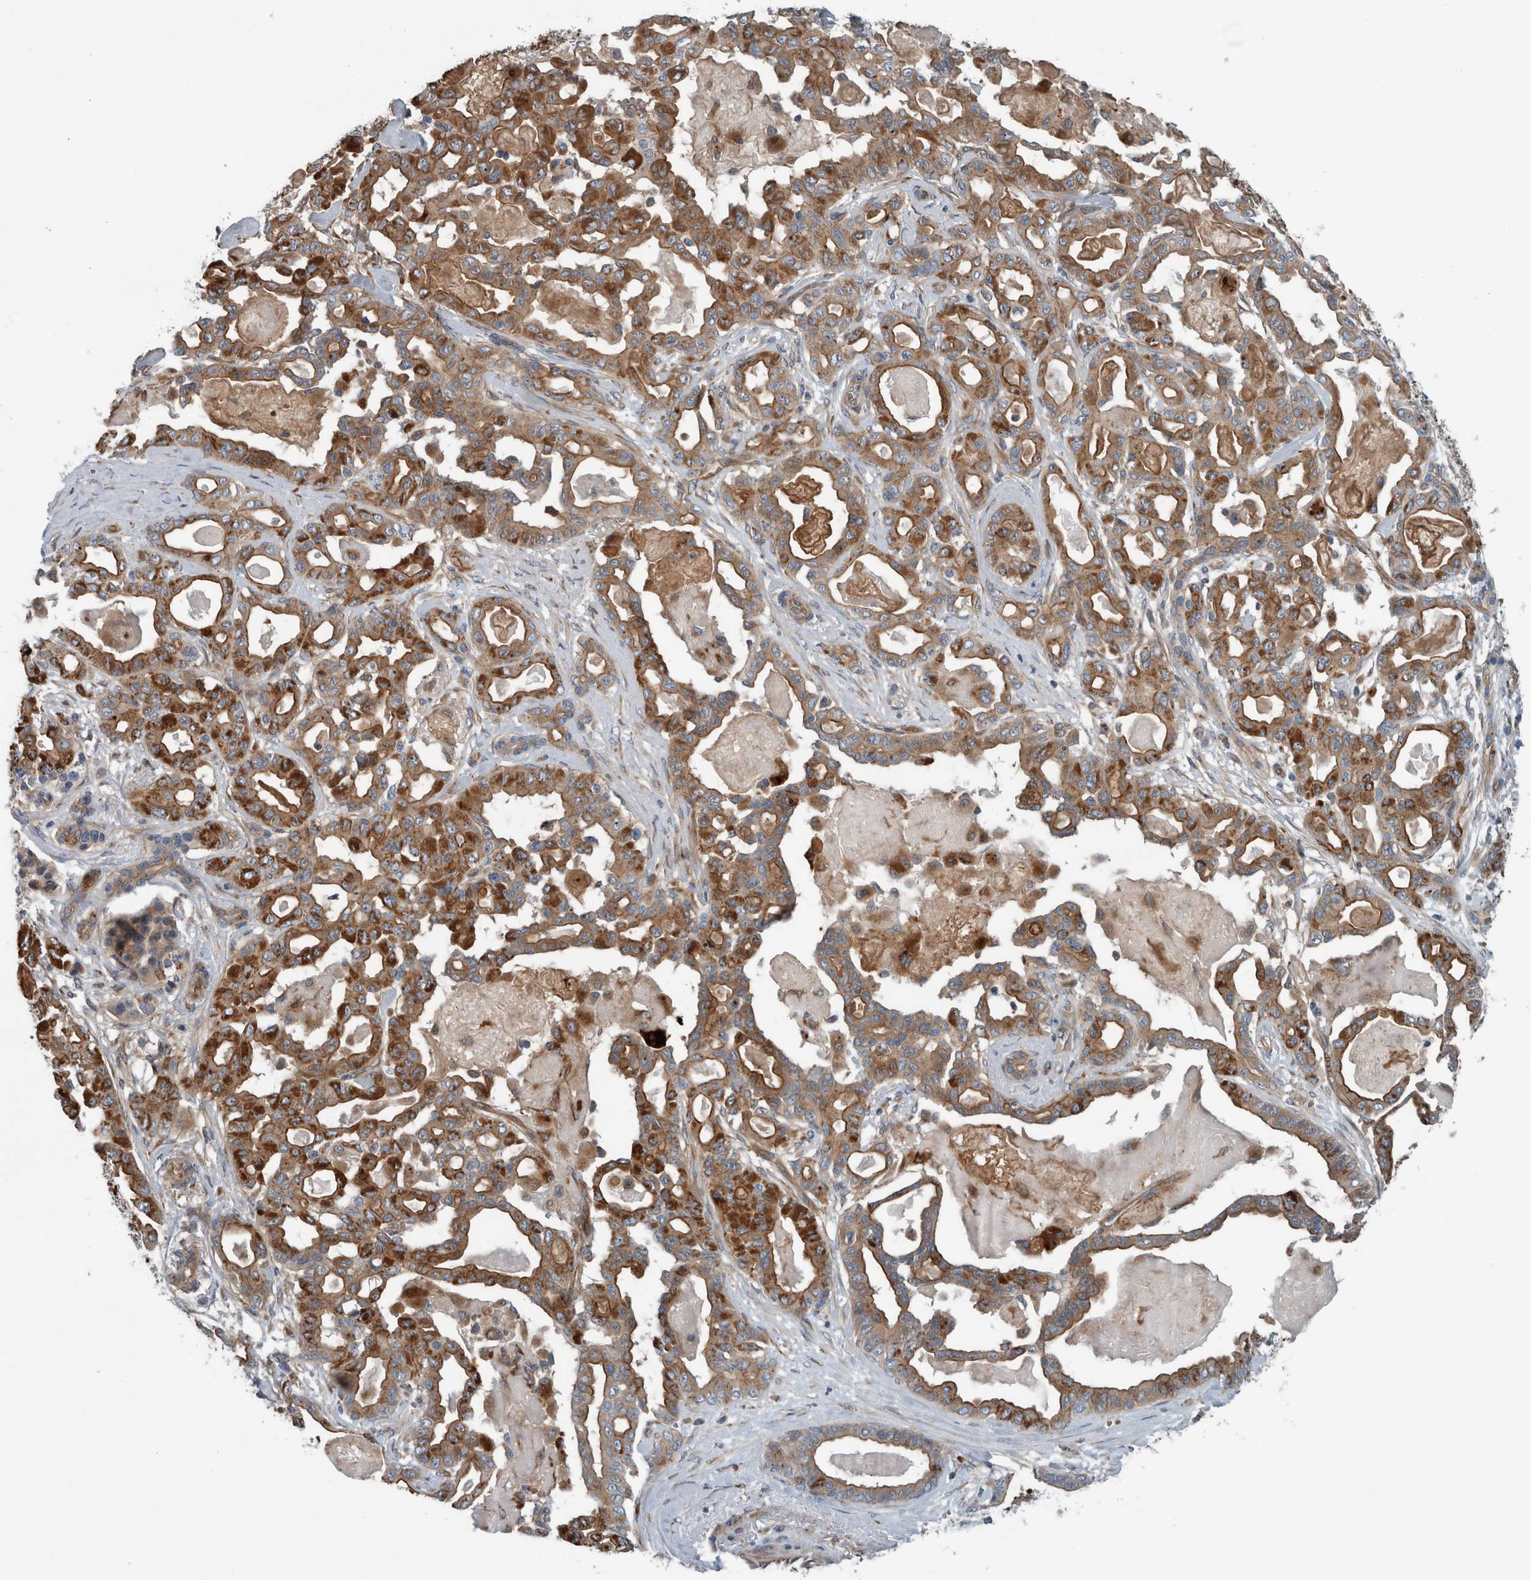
{"staining": {"intensity": "strong", "quantity": ">75%", "location": "cytoplasmic/membranous"}, "tissue": "pancreatic cancer", "cell_type": "Tumor cells", "image_type": "cancer", "snomed": [{"axis": "morphology", "description": "Adenocarcinoma, NOS"}, {"axis": "topography", "description": "Pancreas"}], "caption": "A brown stain highlights strong cytoplasmic/membranous expression of a protein in human adenocarcinoma (pancreatic) tumor cells.", "gene": "GLT8D2", "patient": {"sex": "male", "age": 63}}